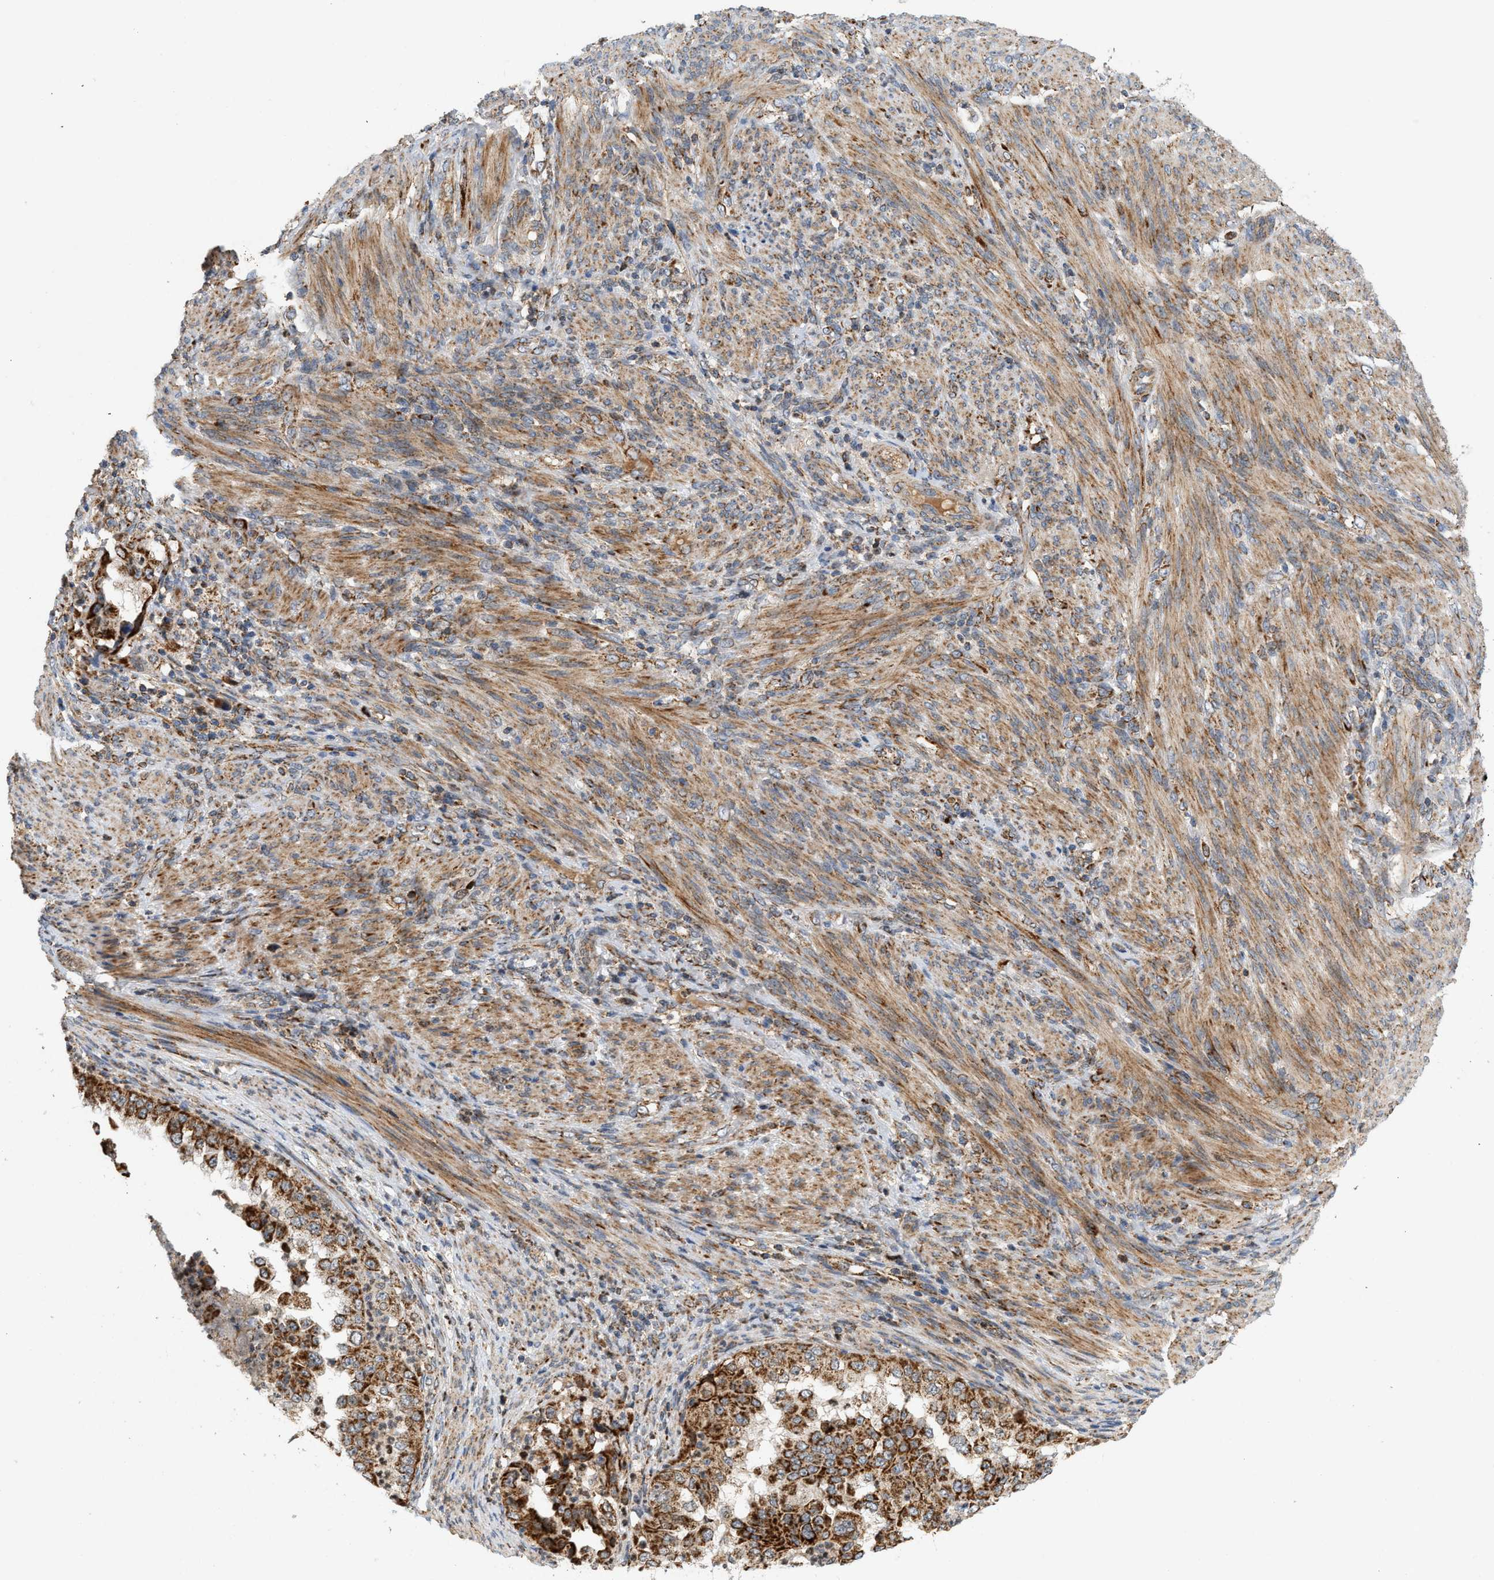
{"staining": {"intensity": "strong", "quantity": ">75%", "location": "cytoplasmic/membranous"}, "tissue": "endometrial cancer", "cell_type": "Tumor cells", "image_type": "cancer", "snomed": [{"axis": "morphology", "description": "Adenocarcinoma, NOS"}, {"axis": "topography", "description": "Endometrium"}], "caption": "Immunohistochemical staining of adenocarcinoma (endometrial) reveals strong cytoplasmic/membranous protein positivity in approximately >75% of tumor cells.", "gene": "MCU", "patient": {"sex": "female", "age": 85}}